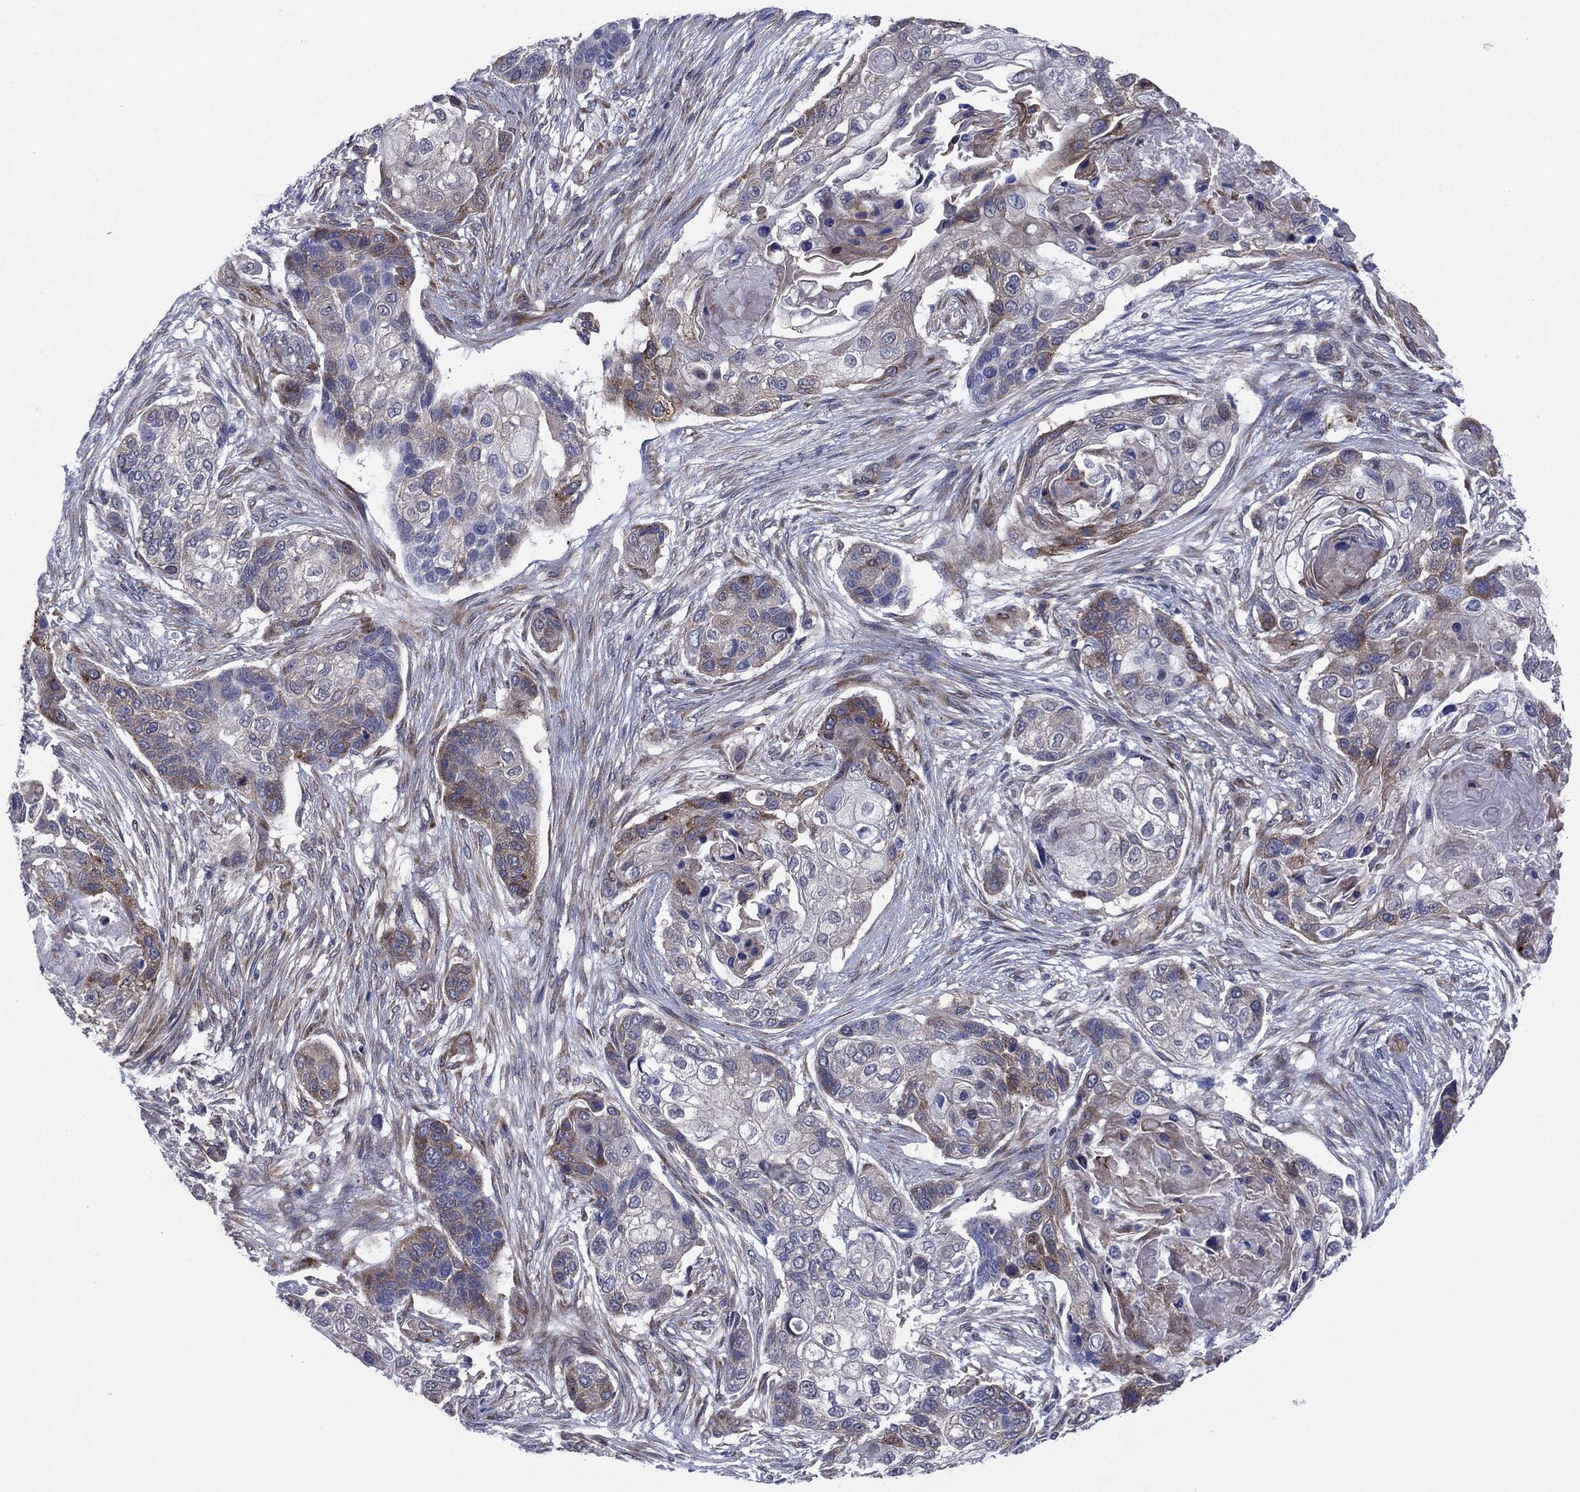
{"staining": {"intensity": "strong", "quantity": "<25%", "location": "cytoplasmic/membranous"}, "tissue": "lung cancer", "cell_type": "Tumor cells", "image_type": "cancer", "snomed": [{"axis": "morphology", "description": "Squamous cell carcinoma, NOS"}, {"axis": "topography", "description": "Lung"}], "caption": "Lung squamous cell carcinoma stained for a protein (brown) demonstrates strong cytoplasmic/membranous positive expression in approximately <25% of tumor cells.", "gene": "GPR155", "patient": {"sex": "male", "age": 69}}